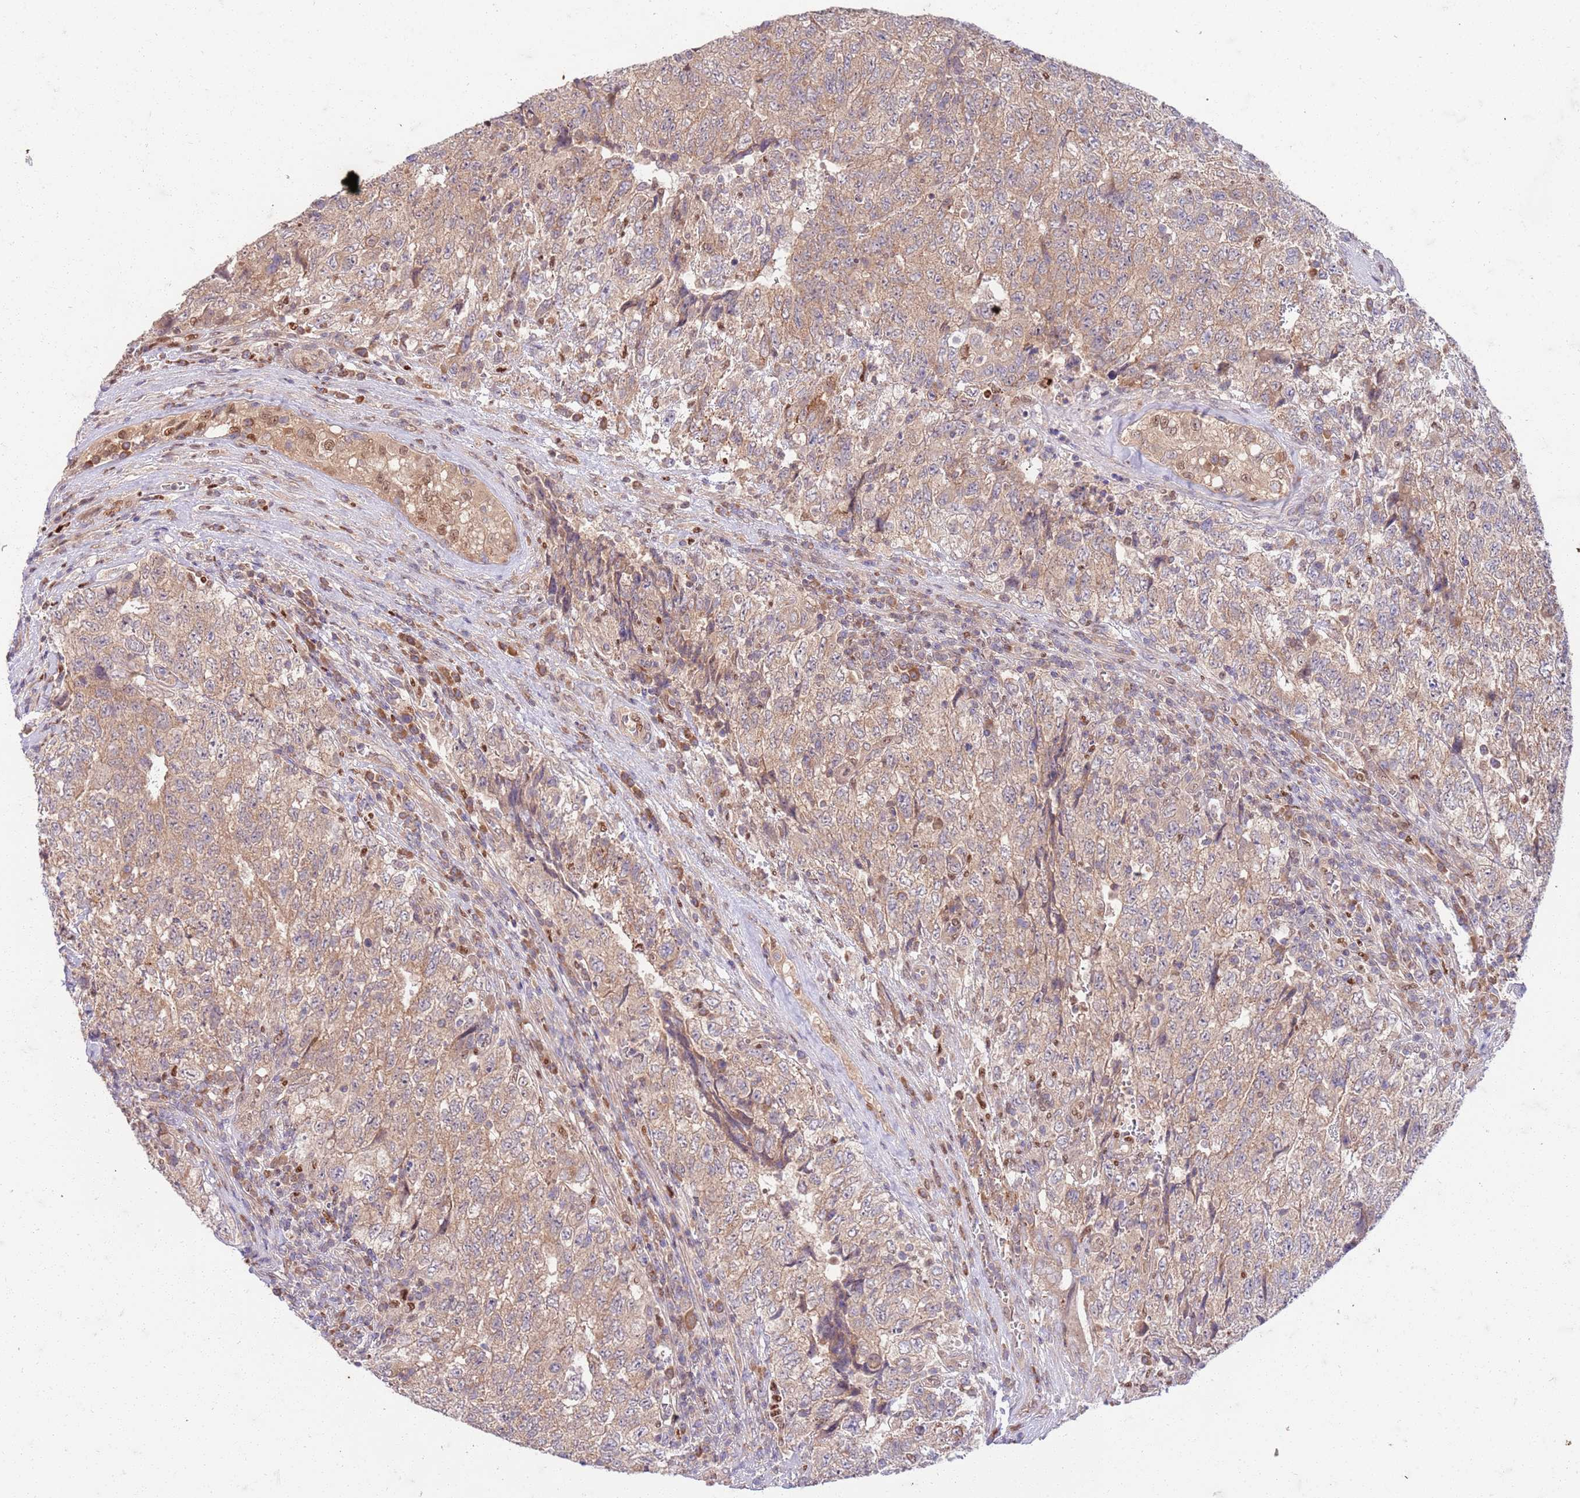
{"staining": {"intensity": "weak", "quantity": ">75%", "location": "cytoplasmic/membranous"}, "tissue": "testis cancer", "cell_type": "Tumor cells", "image_type": "cancer", "snomed": [{"axis": "morphology", "description": "Carcinoma, Embryonal, NOS"}, {"axis": "topography", "description": "Testis"}], "caption": "DAB (3,3'-diaminobenzidine) immunohistochemical staining of human testis embryonal carcinoma shows weak cytoplasmic/membranous protein expression in approximately >75% of tumor cells.", "gene": "OSBP", "patient": {"sex": "male", "age": 34}}